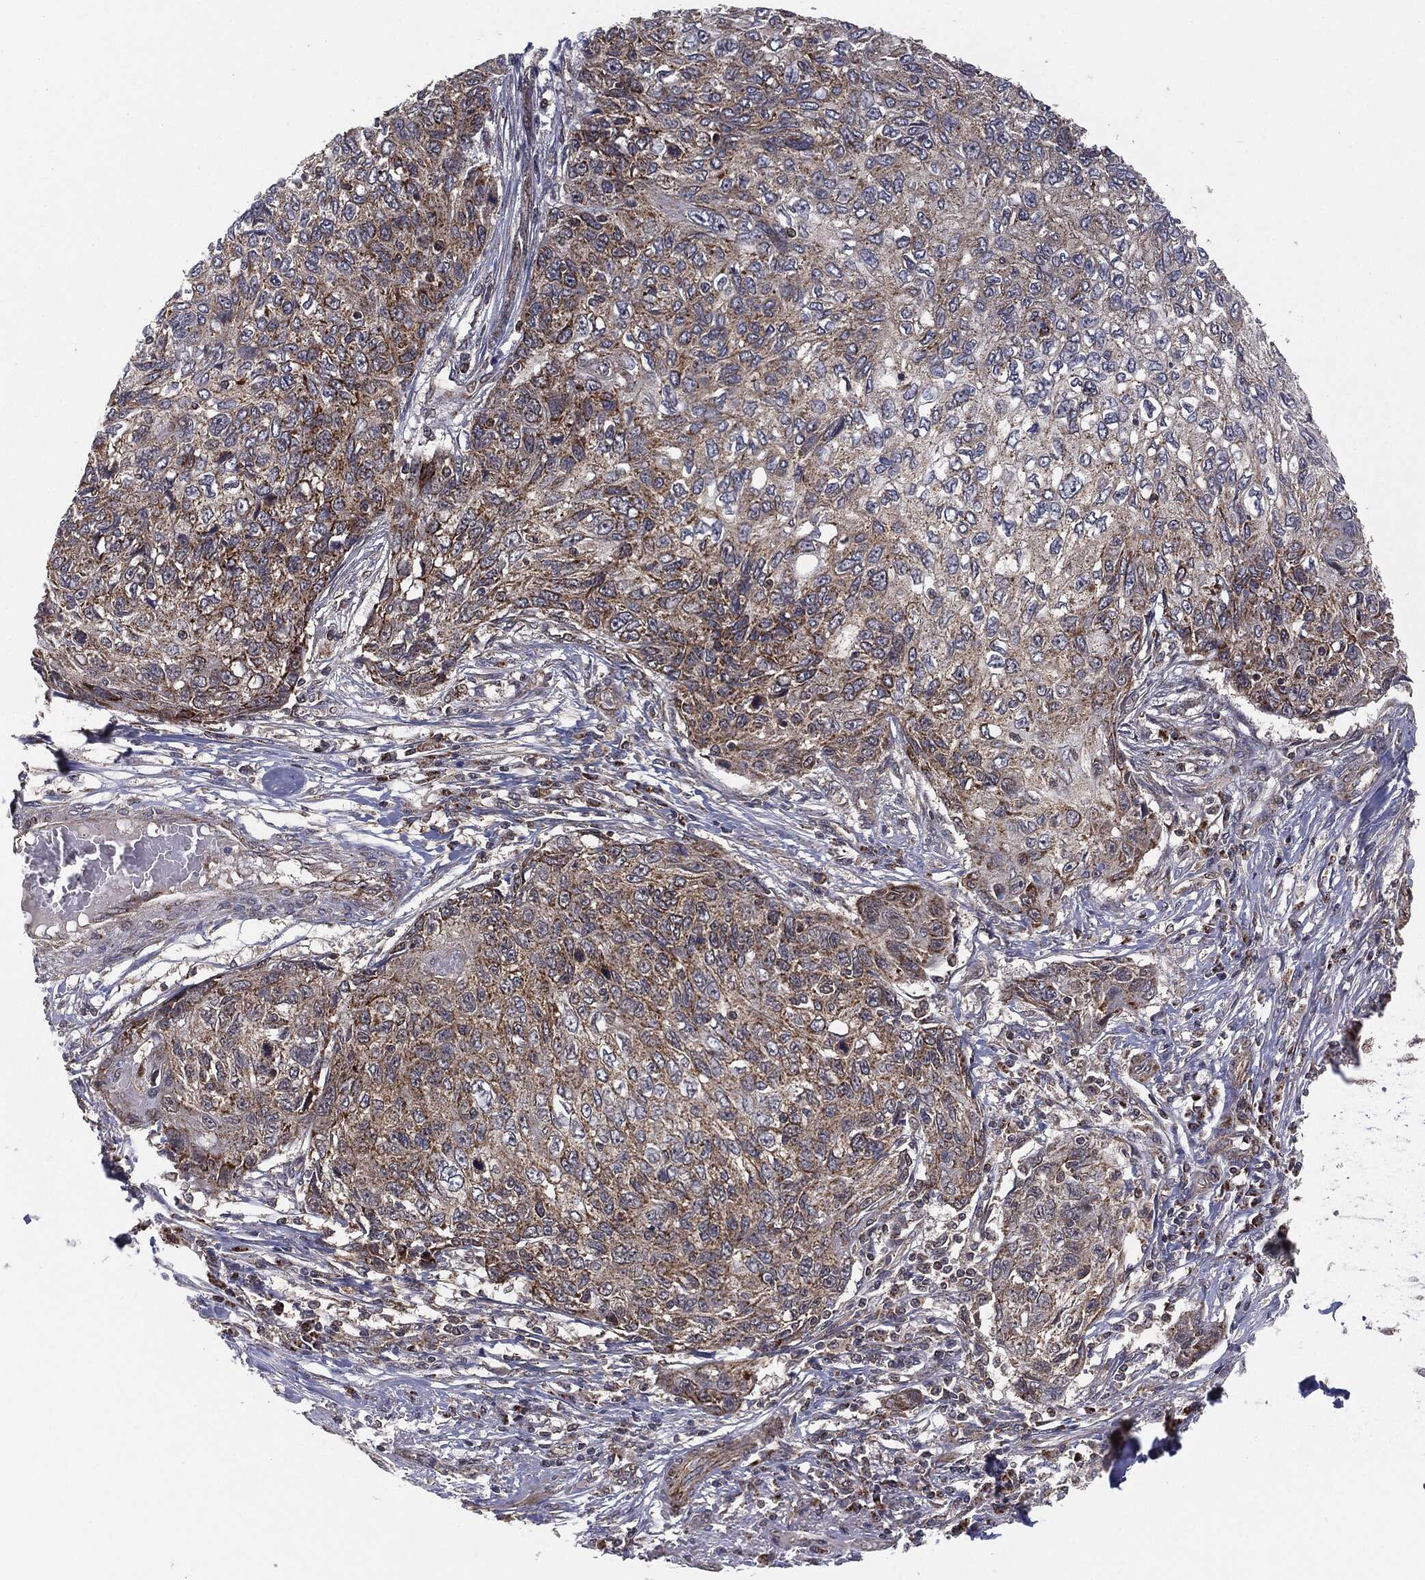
{"staining": {"intensity": "moderate", "quantity": "25%-75%", "location": "cytoplasmic/membranous"}, "tissue": "skin cancer", "cell_type": "Tumor cells", "image_type": "cancer", "snomed": [{"axis": "morphology", "description": "Squamous cell carcinoma, NOS"}, {"axis": "topography", "description": "Skin"}], "caption": "A micrograph showing moderate cytoplasmic/membranous staining in approximately 25%-75% of tumor cells in skin squamous cell carcinoma, as visualized by brown immunohistochemical staining.", "gene": "MTOR", "patient": {"sex": "male", "age": 92}}